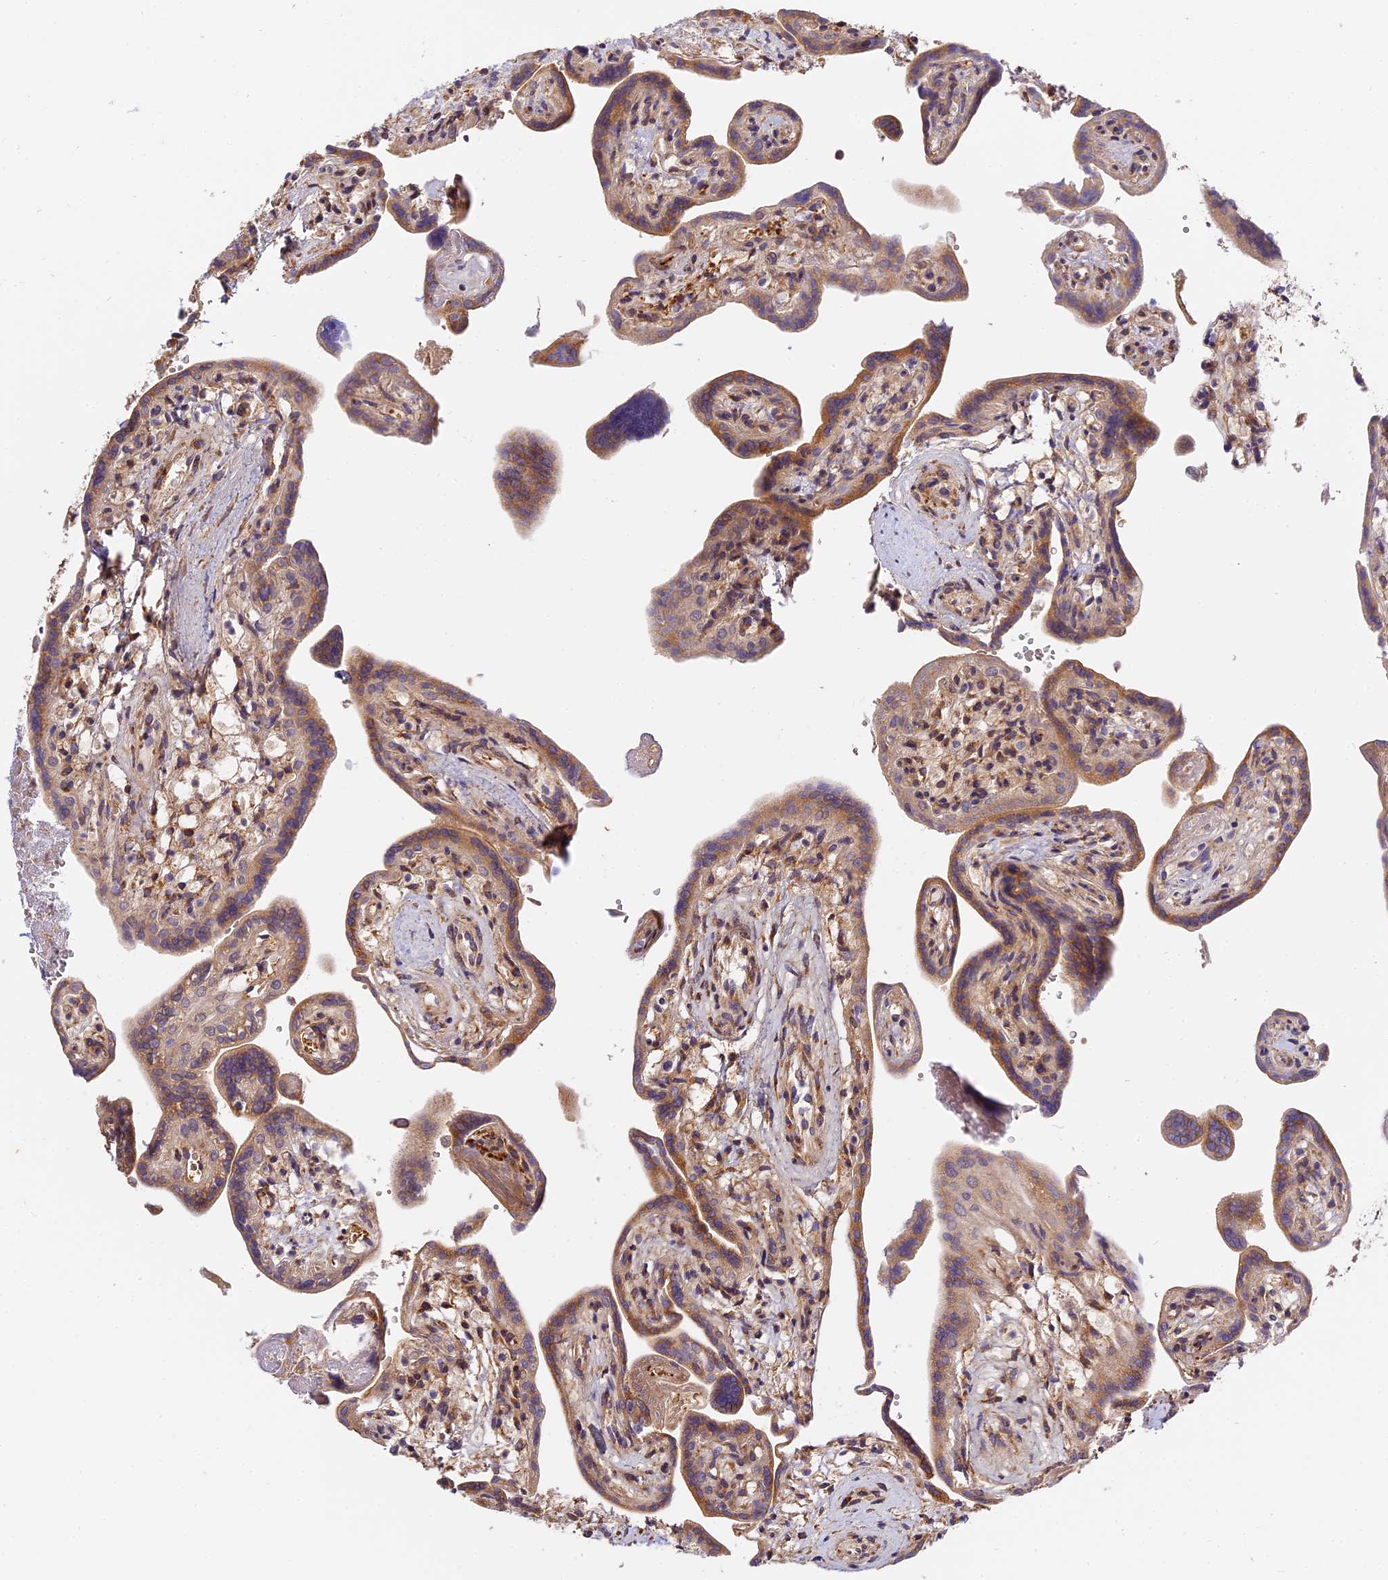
{"staining": {"intensity": "moderate", "quantity": ">75%", "location": "cytoplasmic/membranous,nuclear"}, "tissue": "placenta", "cell_type": "Trophoblastic cells", "image_type": "normal", "snomed": [{"axis": "morphology", "description": "Normal tissue, NOS"}, {"axis": "topography", "description": "Placenta"}], "caption": "Placenta stained for a protein (brown) exhibits moderate cytoplasmic/membranous,nuclear positive staining in approximately >75% of trophoblastic cells.", "gene": "IMPACT", "patient": {"sex": "female", "age": 37}}